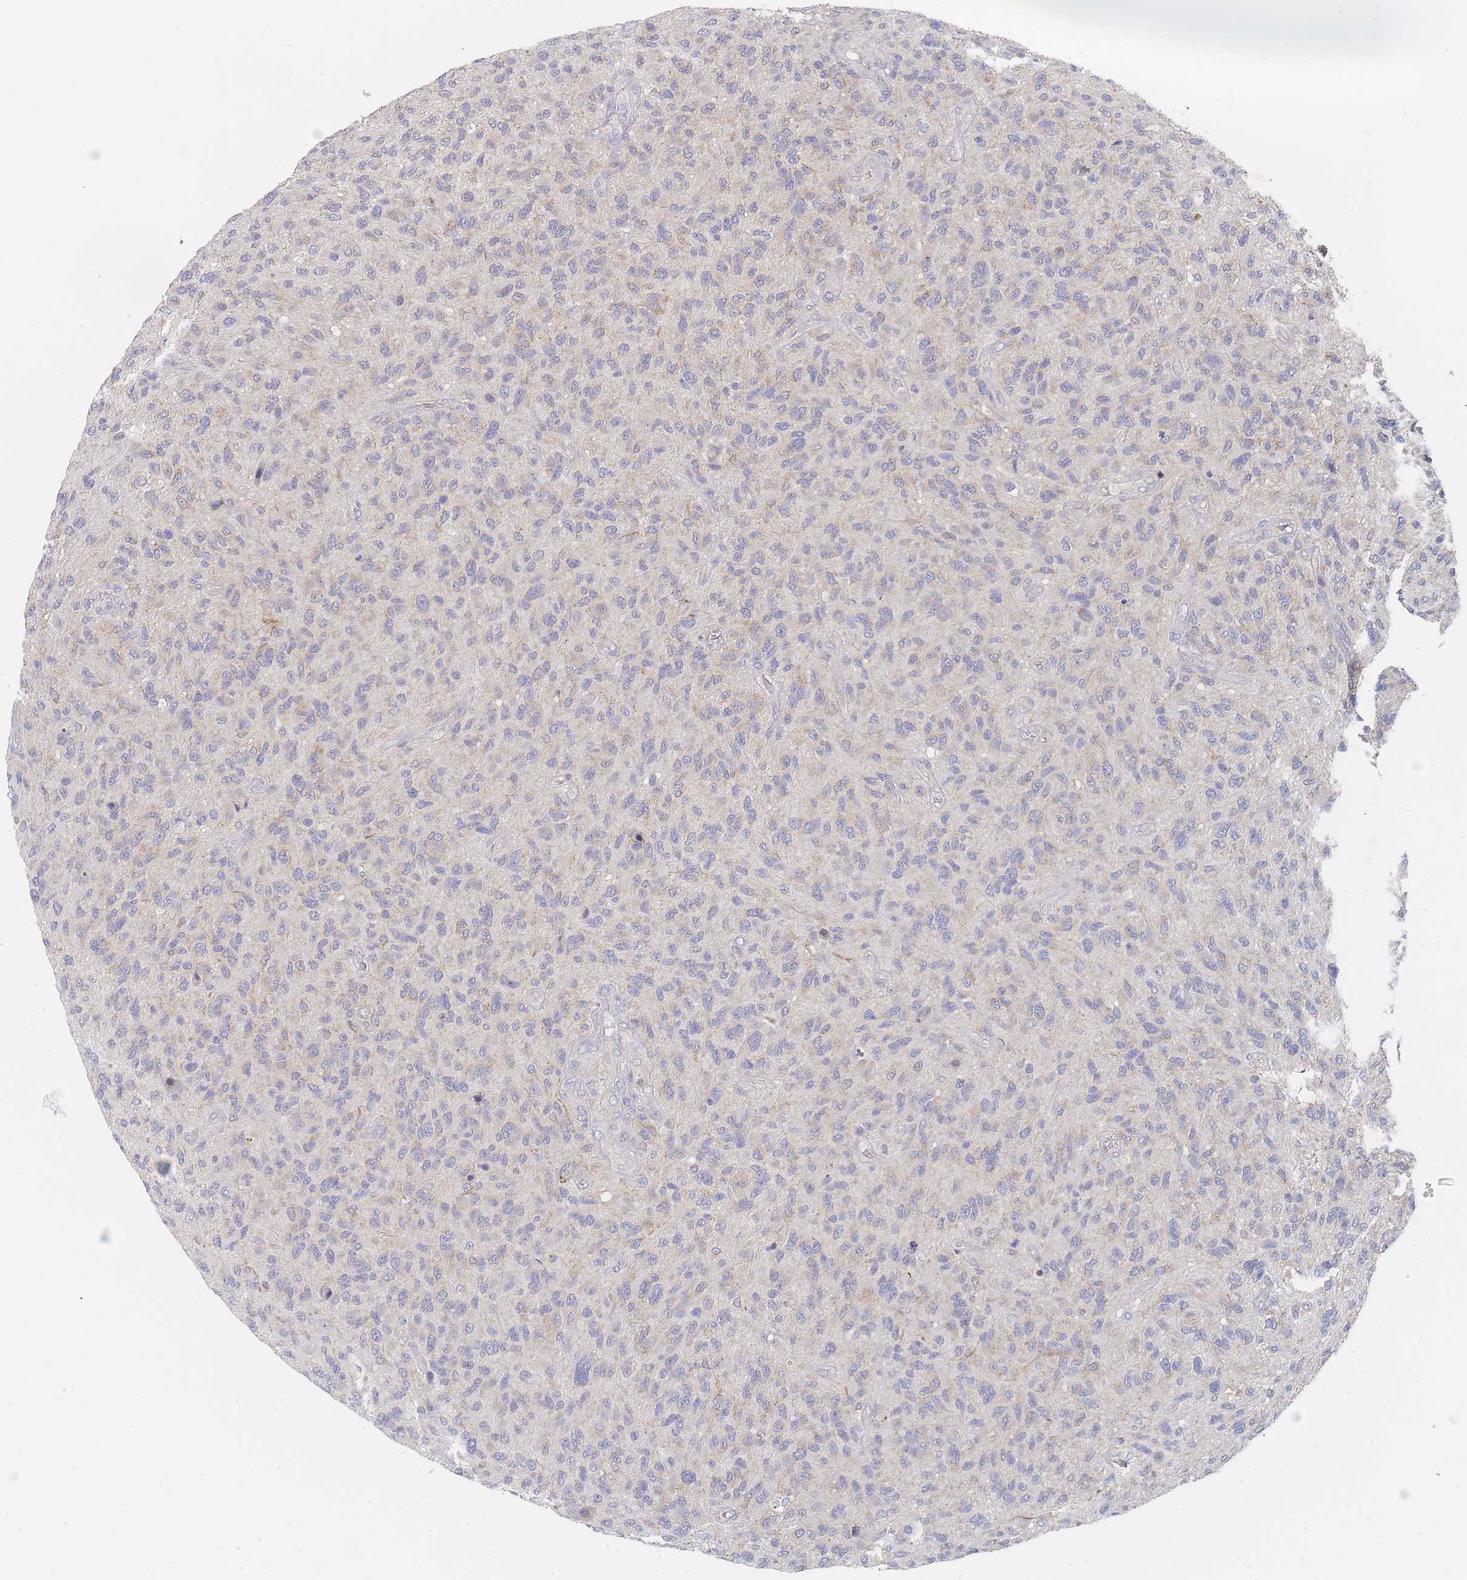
{"staining": {"intensity": "negative", "quantity": "none", "location": "none"}, "tissue": "glioma", "cell_type": "Tumor cells", "image_type": "cancer", "snomed": [{"axis": "morphology", "description": "Glioma, malignant, High grade"}, {"axis": "topography", "description": "Brain"}], "caption": "Photomicrograph shows no protein expression in tumor cells of high-grade glioma (malignant) tissue.", "gene": "PPP6C", "patient": {"sex": "male", "age": 47}}